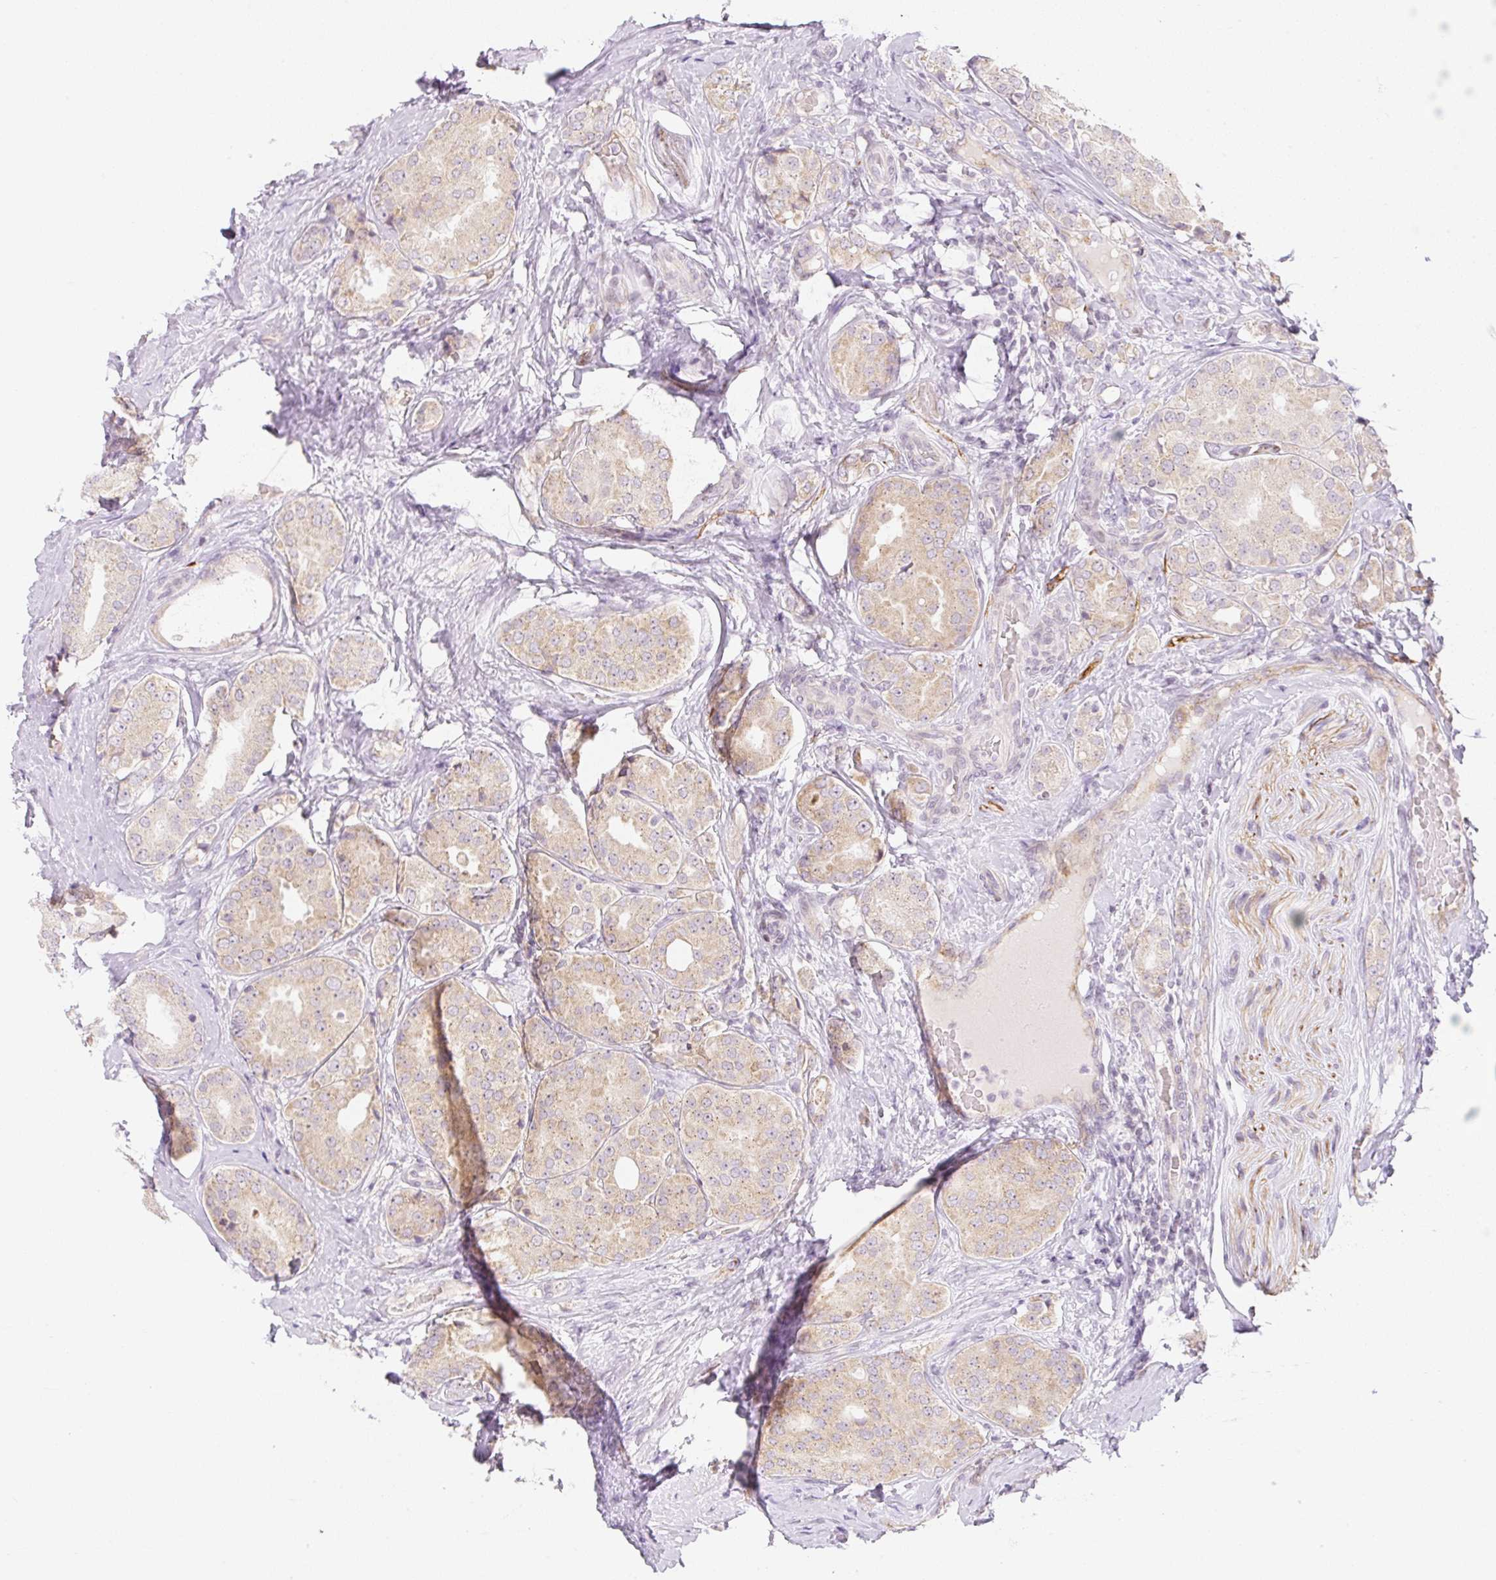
{"staining": {"intensity": "moderate", "quantity": ">75%", "location": "cytoplasmic/membranous"}, "tissue": "prostate cancer", "cell_type": "Tumor cells", "image_type": "cancer", "snomed": [{"axis": "morphology", "description": "Adenocarcinoma, High grade"}, {"axis": "topography", "description": "Prostate"}], "caption": "Prostate cancer (high-grade adenocarcinoma) tissue exhibits moderate cytoplasmic/membranous staining in about >75% of tumor cells, visualized by immunohistochemistry.", "gene": "CASKIN1", "patient": {"sex": "male", "age": 63}}